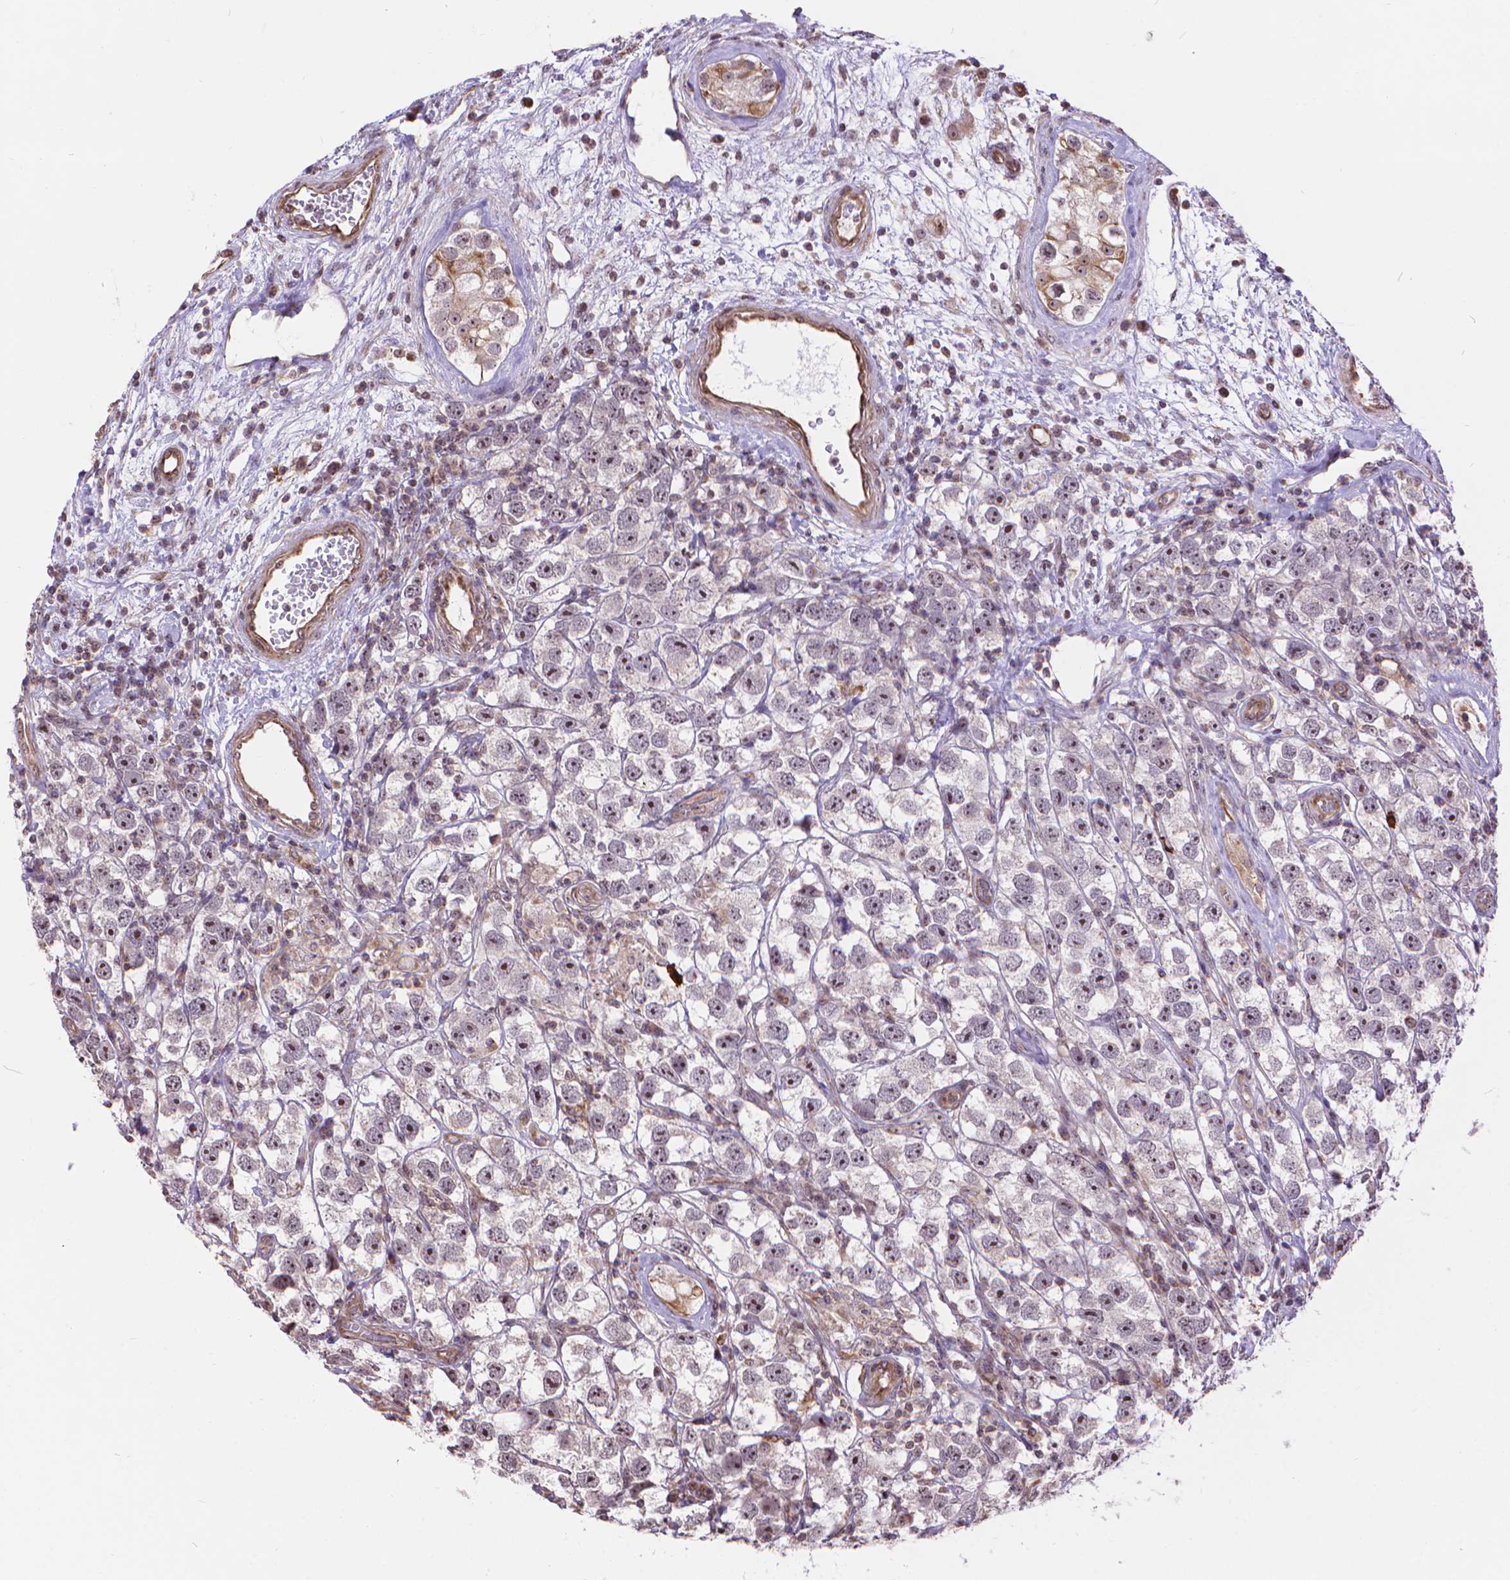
{"staining": {"intensity": "moderate", "quantity": "25%-75%", "location": "nuclear"}, "tissue": "testis cancer", "cell_type": "Tumor cells", "image_type": "cancer", "snomed": [{"axis": "morphology", "description": "Seminoma, NOS"}, {"axis": "topography", "description": "Testis"}], "caption": "Tumor cells demonstrate medium levels of moderate nuclear positivity in approximately 25%-75% of cells in seminoma (testis). (DAB (3,3'-diaminobenzidine) = brown stain, brightfield microscopy at high magnification).", "gene": "TMEM135", "patient": {"sex": "male", "age": 26}}